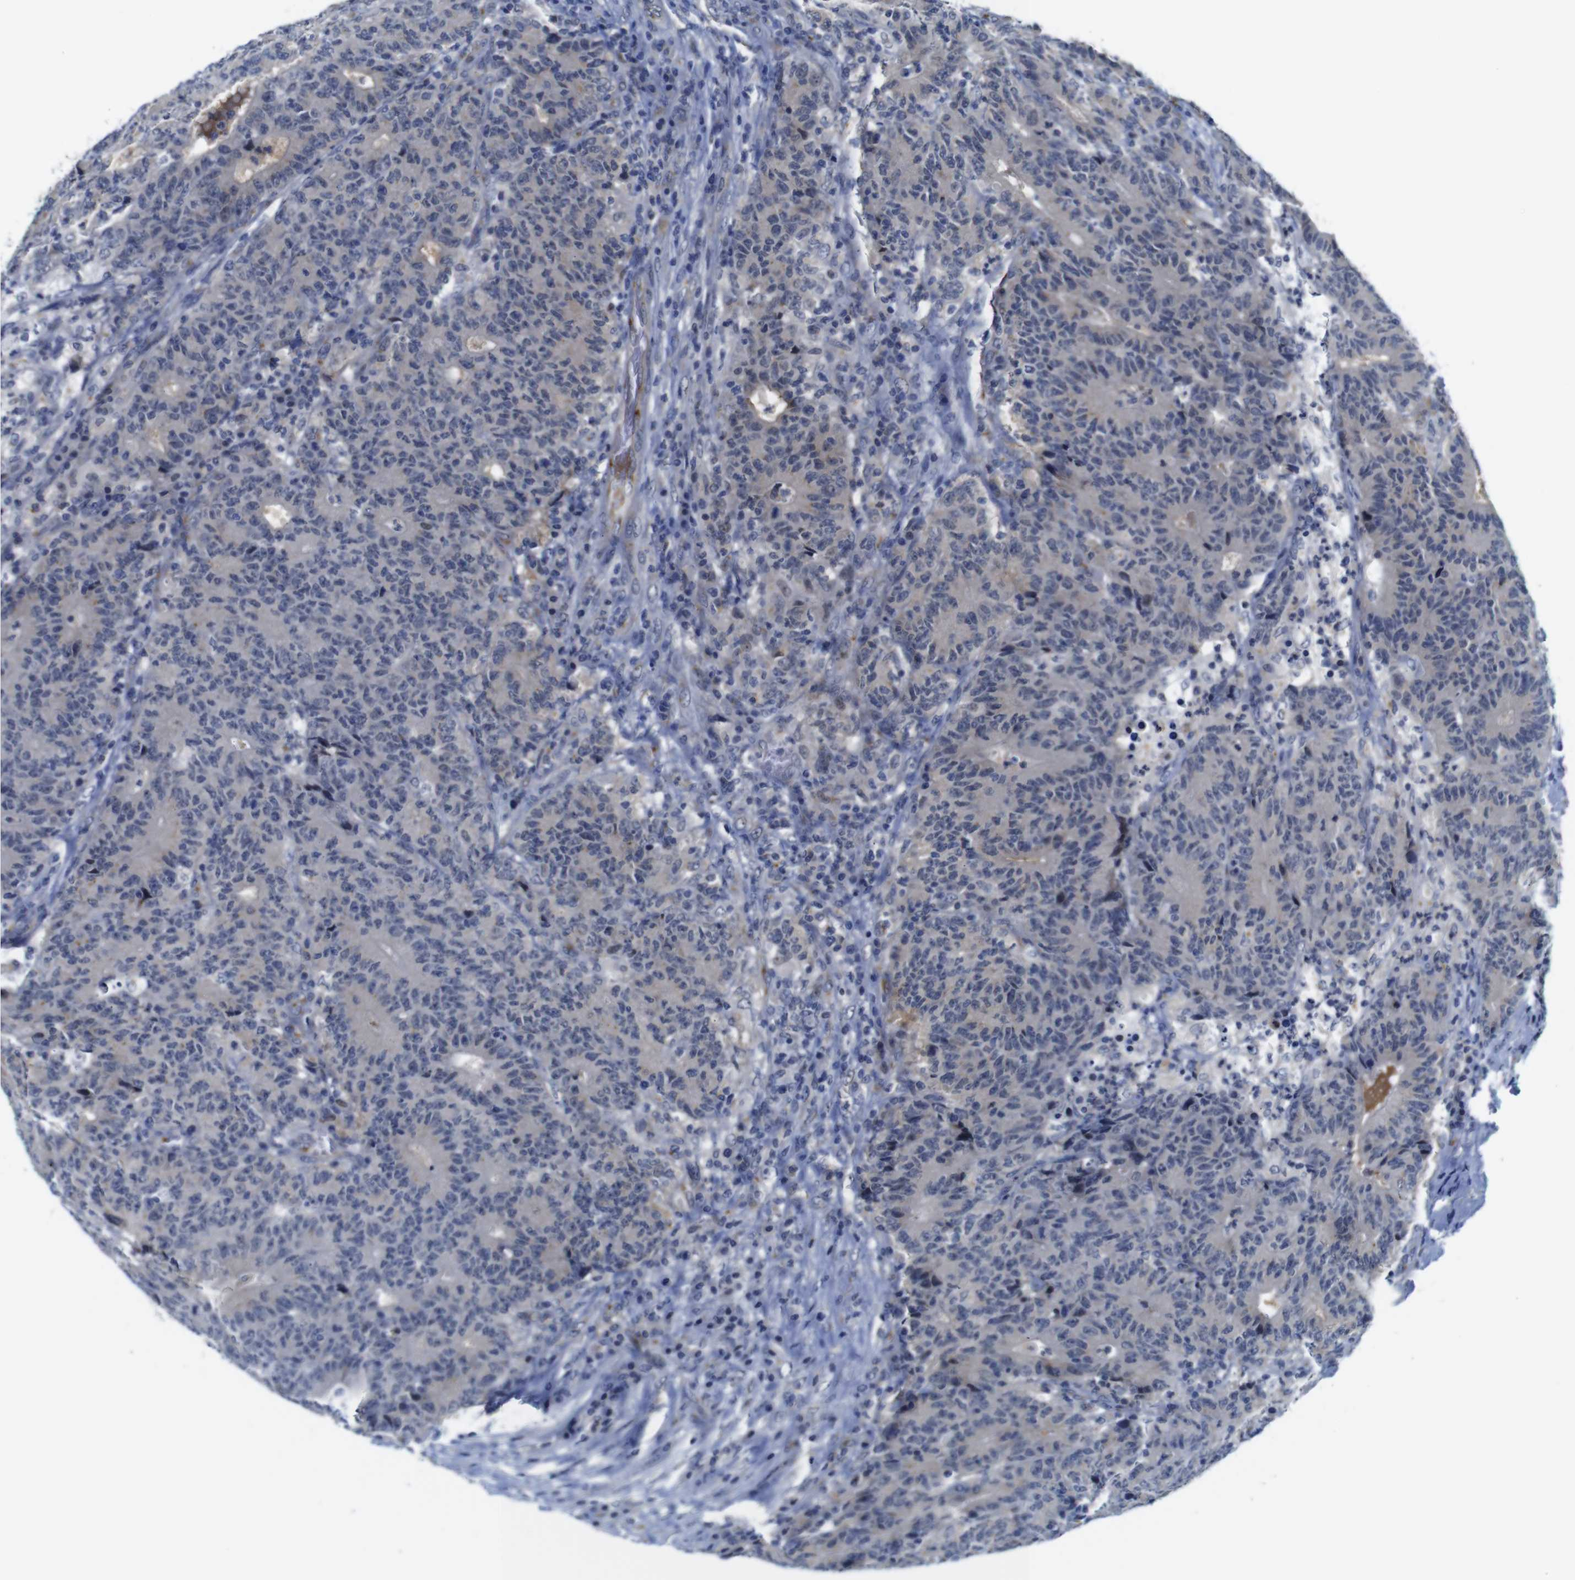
{"staining": {"intensity": "weak", "quantity": "25%-75%", "location": "cytoplasmic/membranous"}, "tissue": "colorectal cancer", "cell_type": "Tumor cells", "image_type": "cancer", "snomed": [{"axis": "morphology", "description": "Normal tissue, NOS"}, {"axis": "morphology", "description": "Adenocarcinoma, NOS"}, {"axis": "topography", "description": "Colon"}], "caption": "Protein staining reveals weak cytoplasmic/membranous positivity in approximately 25%-75% of tumor cells in colorectal cancer (adenocarcinoma). (brown staining indicates protein expression, while blue staining denotes nuclei).", "gene": "FURIN", "patient": {"sex": "female", "age": 75}}